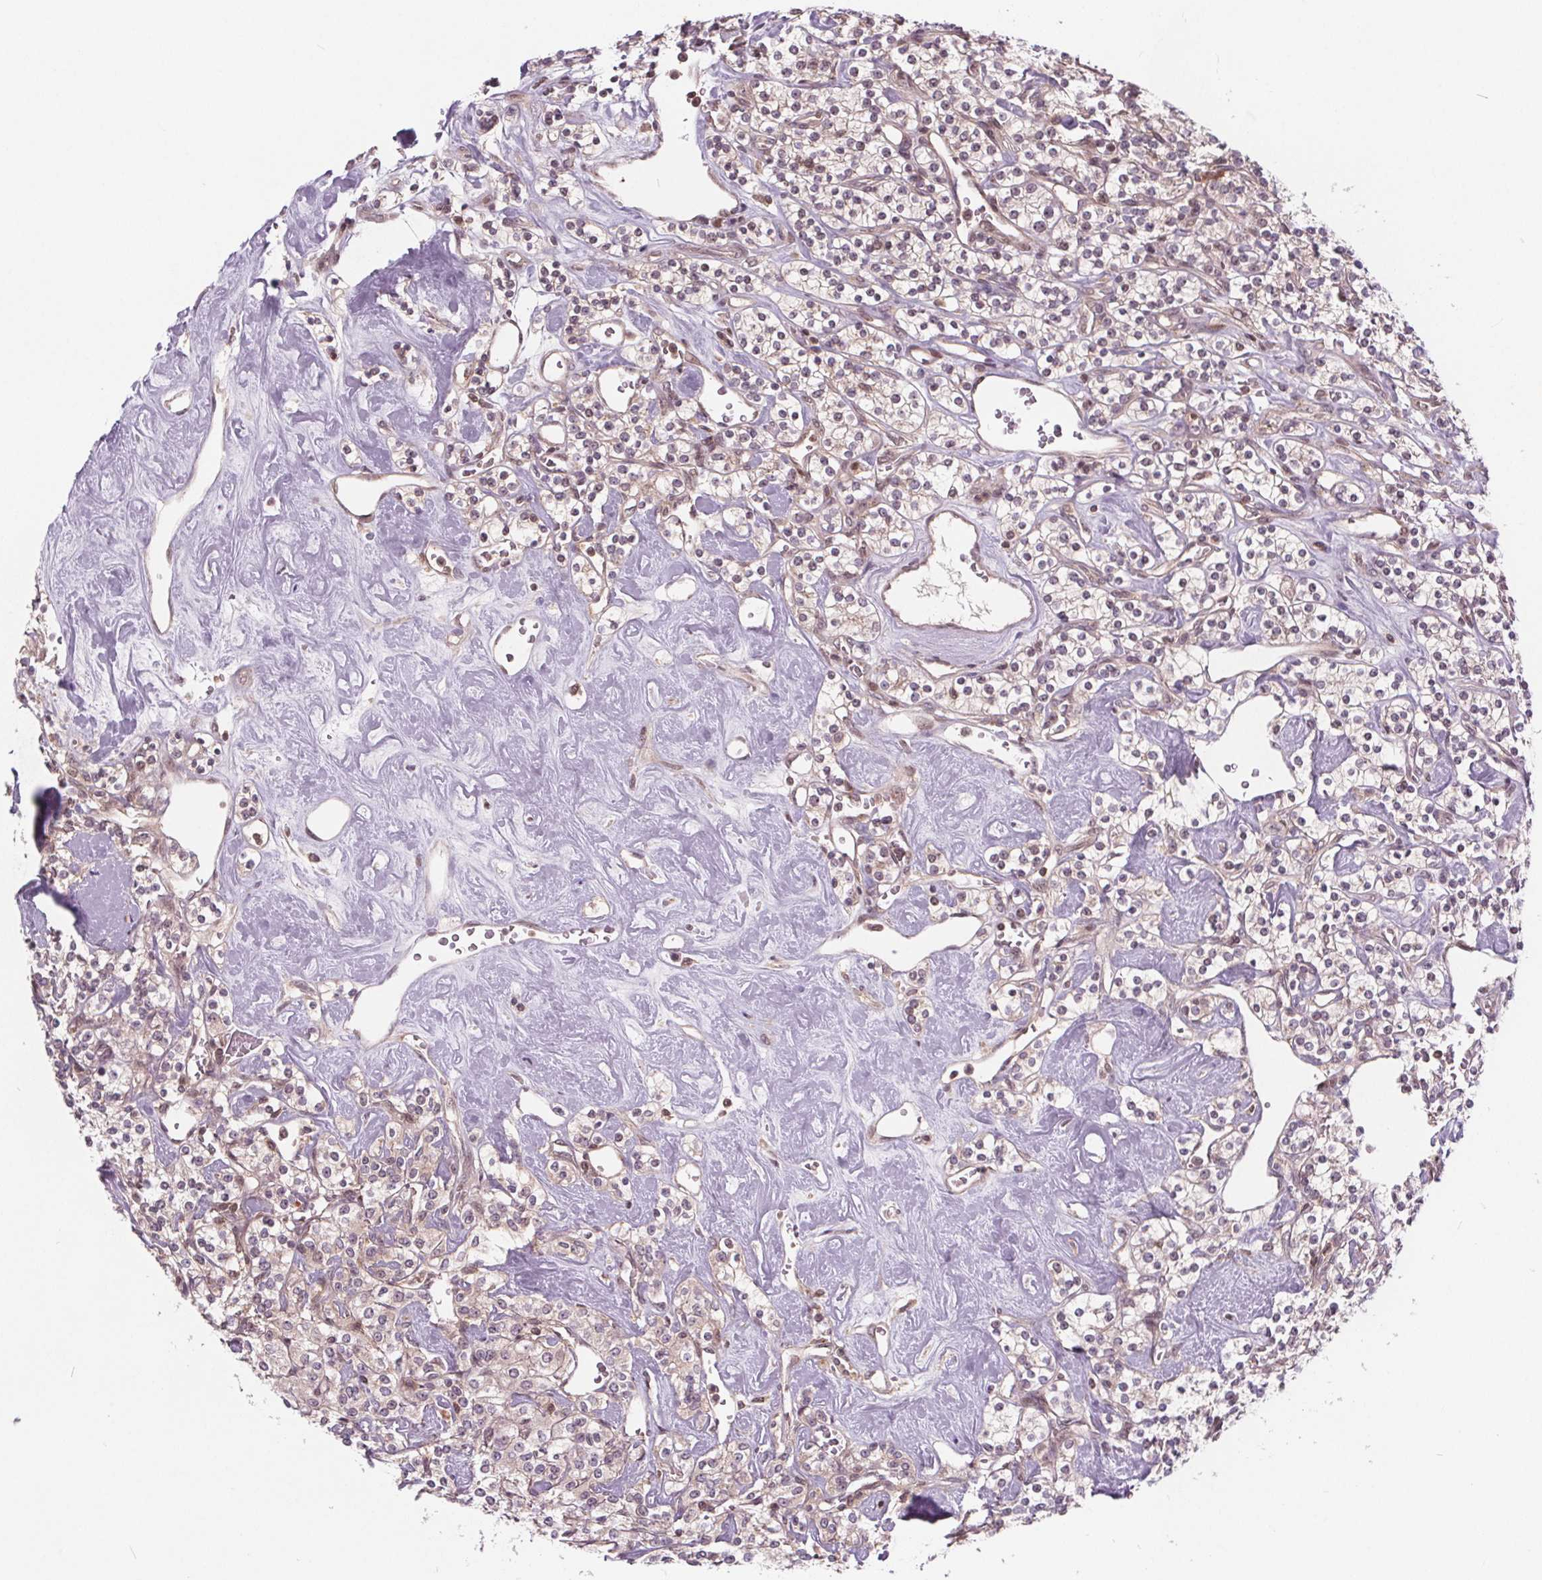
{"staining": {"intensity": "weak", "quantity": "25%-75%", "location": "cytoplasmic/membranous"}, "tissue": "renal cancer", "cell_type": "Tumor cells", "image_type": "cancer", "snomed": [{"axis": "morphology", "description": "Adenocarcinoma, NOS"}, {"axis": "topography", "description": "Kidney"}], "caption": "Protein expression analysis of renal adenocarcinoma reveals weak cytoplasmic/membranous expression in approximately 25%-75% of tumor cells.", "gene": "HIF1AN", "patient": {"sex": "male", "age": 77}}